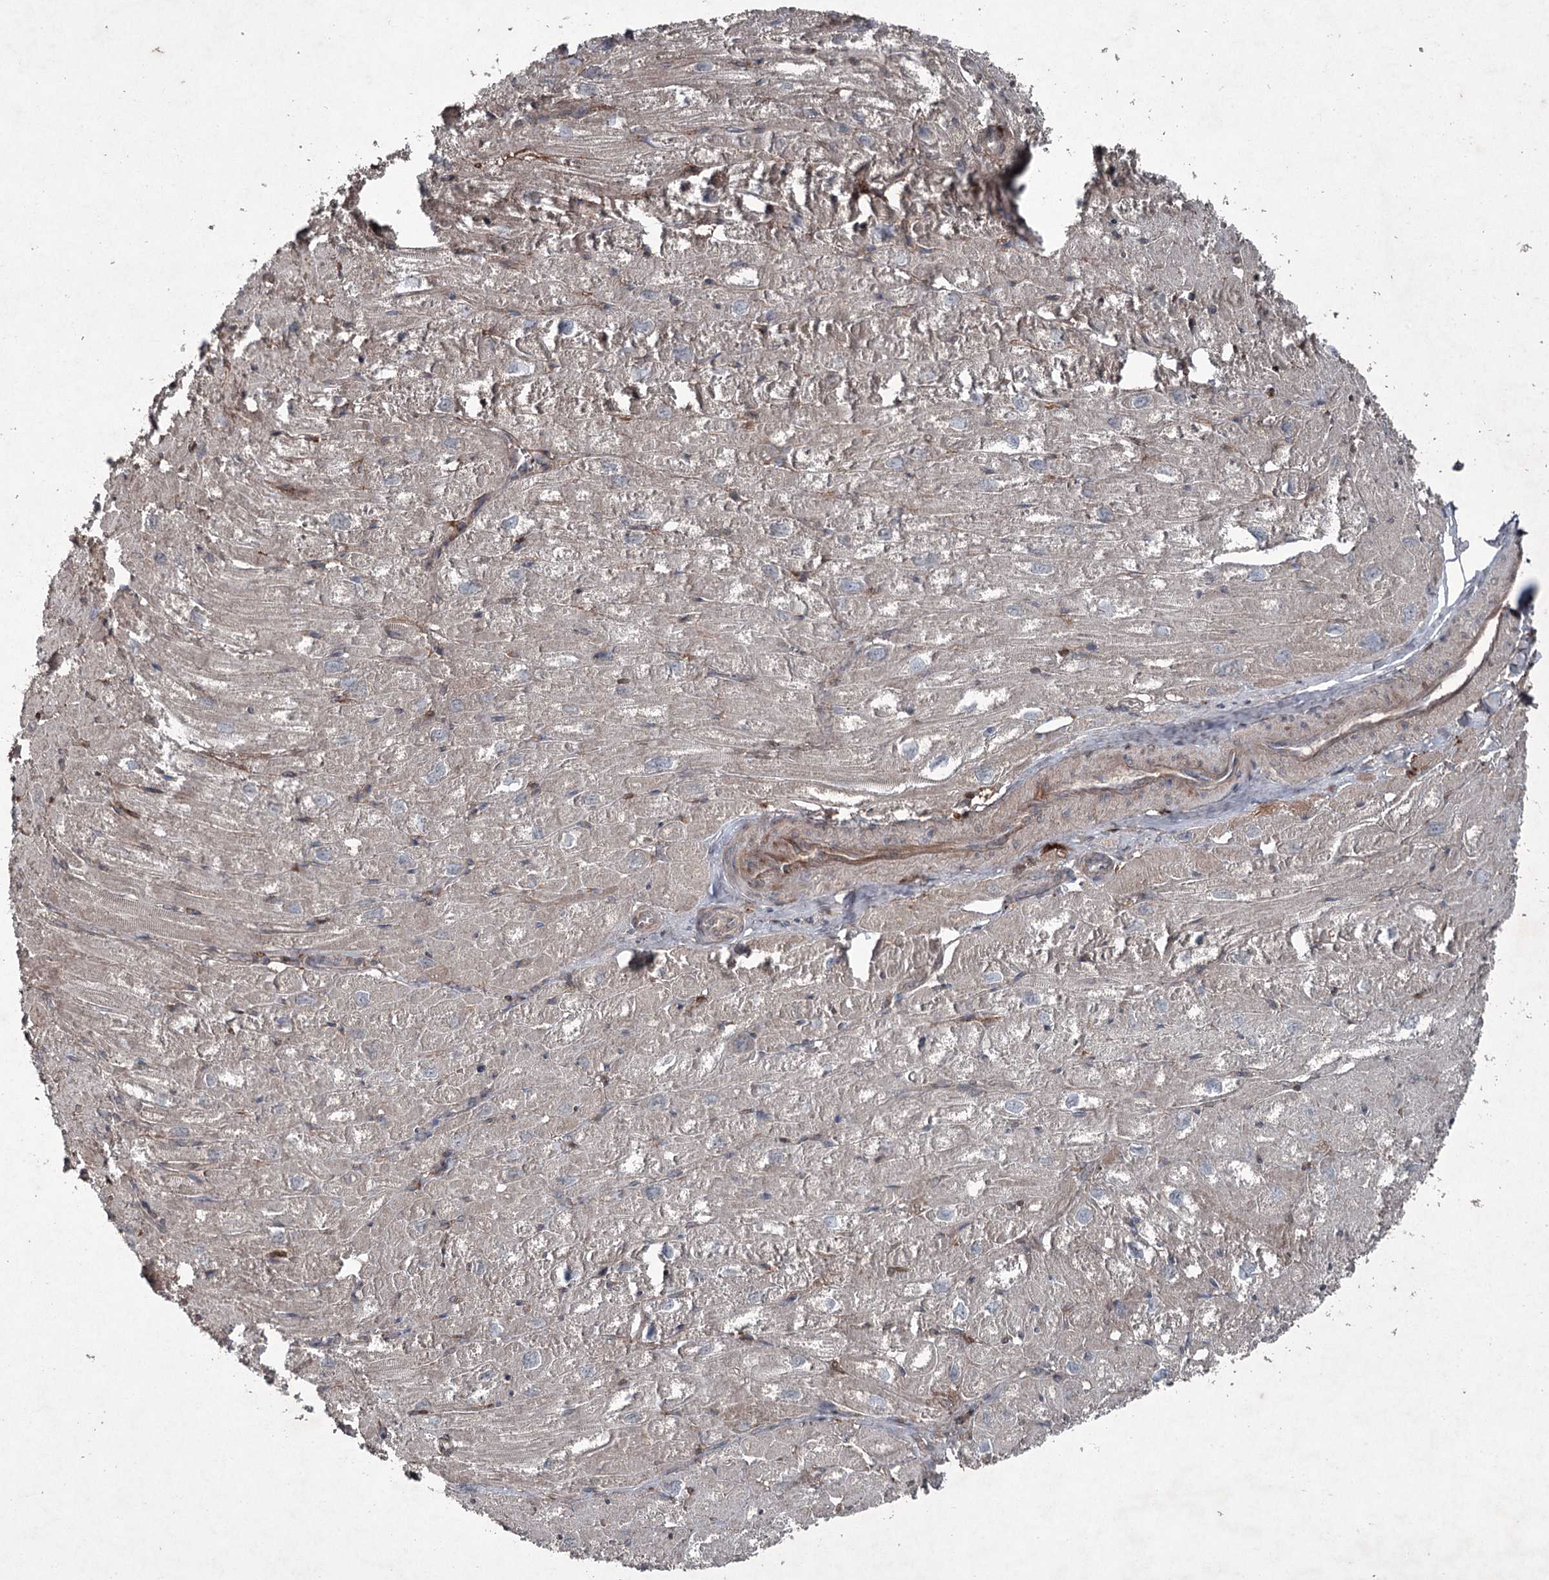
{"staining": {"intensity": "moderate", "quantity": ">75%", "location": "cytoplasmic/membranous"}, "tissue": "heart muscle", "cell_type": "Cardiomyocytes", "image_type": "normal", "snomed": [{"axis": "morphology", "description": "Normal tissue, NOS"}, {"axis": "topography", "description": "Heart"}], "caption": "Approximately >75% of cardiomyocytes in normal heart muscle reveal moderate cytoplasmic/membranous protein staining as visualized by brown immunohistochemical staining.", "gene": "PGLYRP2", "patient": {"sex": "male", "age": 50}}